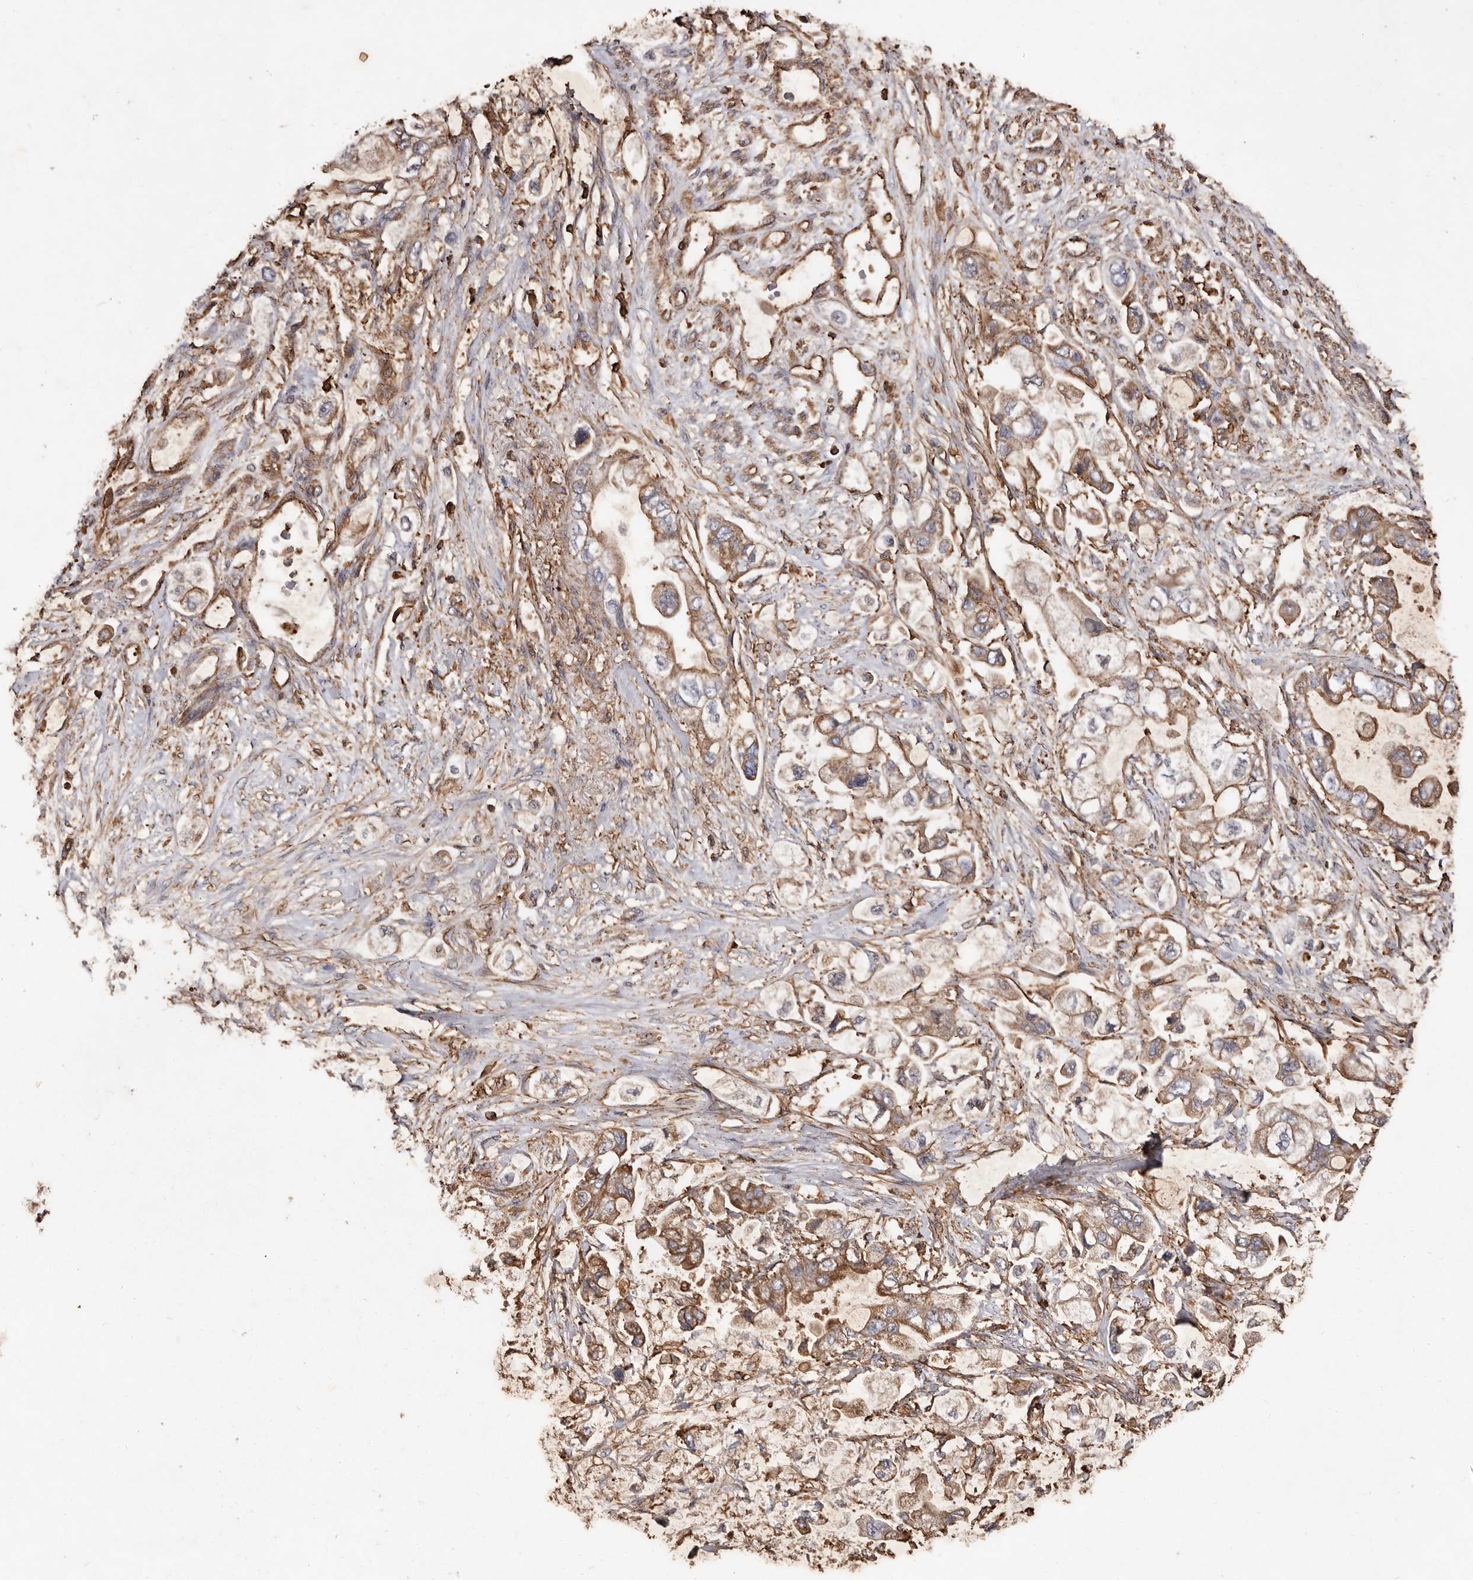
{"staining": {"intensity": "moderate", "quantity": ">75%", "location": "cytoplasmic/membranous"}, "tissue": "stomach cancer", "cell_type": "Tumor cells", "image_type": "cancer", "snomed": [{"axis": "morphology", "description": "Adenocarcinoma, NOS"}, {"axis": "topography", "description": "Stomach"}], "caption": "Protein analysis of stomach adenocarcinoma tissue reveals moderate cytoplasmic/membranous staining in about >75% of tumor cells. Nuclei are stained in blue.", "gene": "COQ8B", "patient": {"sex": "male", "age": 62}}